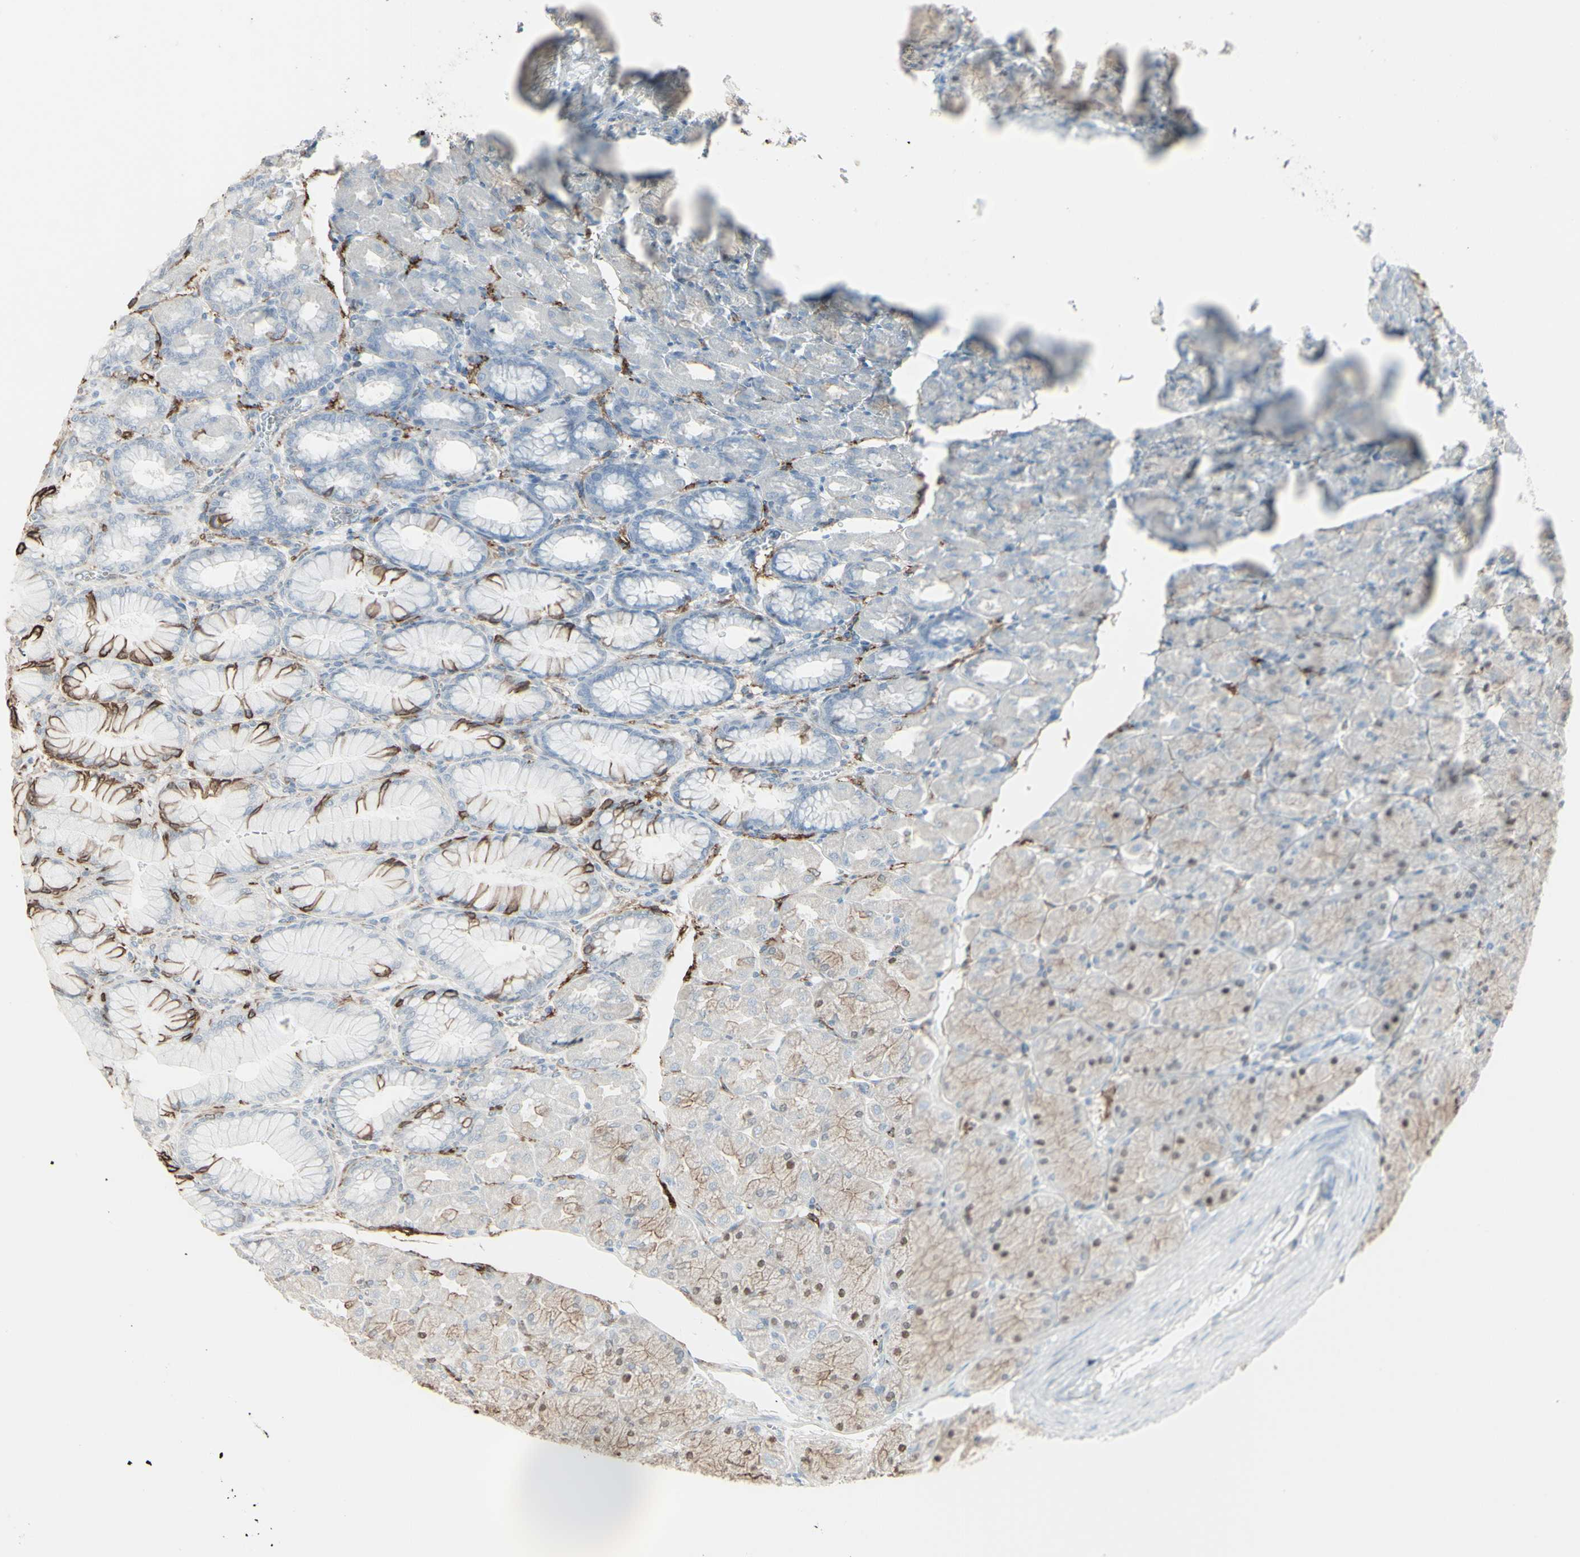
{"staining": {"intensity": "moderate", "quantity": "<25%", "location": "cytoplasmic/membranous"}, "tissue": "stomach", "cell_type": "Glandular cells", "image_type": "normal", "snomed": [{"axis": "morphology", "description": "Normal tissue, NOS"}, {"axis": "topography", "description": "Stomach, upper"}], "caption": "IHC of normal stomach demonstrates low levels of moderate cytoplasmic/membranous expression in about <25% of glandular cells. (Stains: DAB (3,3'-diaminobenzidine) in brown, nuclei in blue, Microscopy: brightfield microscopy at high magnification).", "gene": "GJA1", "patient": {"sex": "female", "age": 56}}